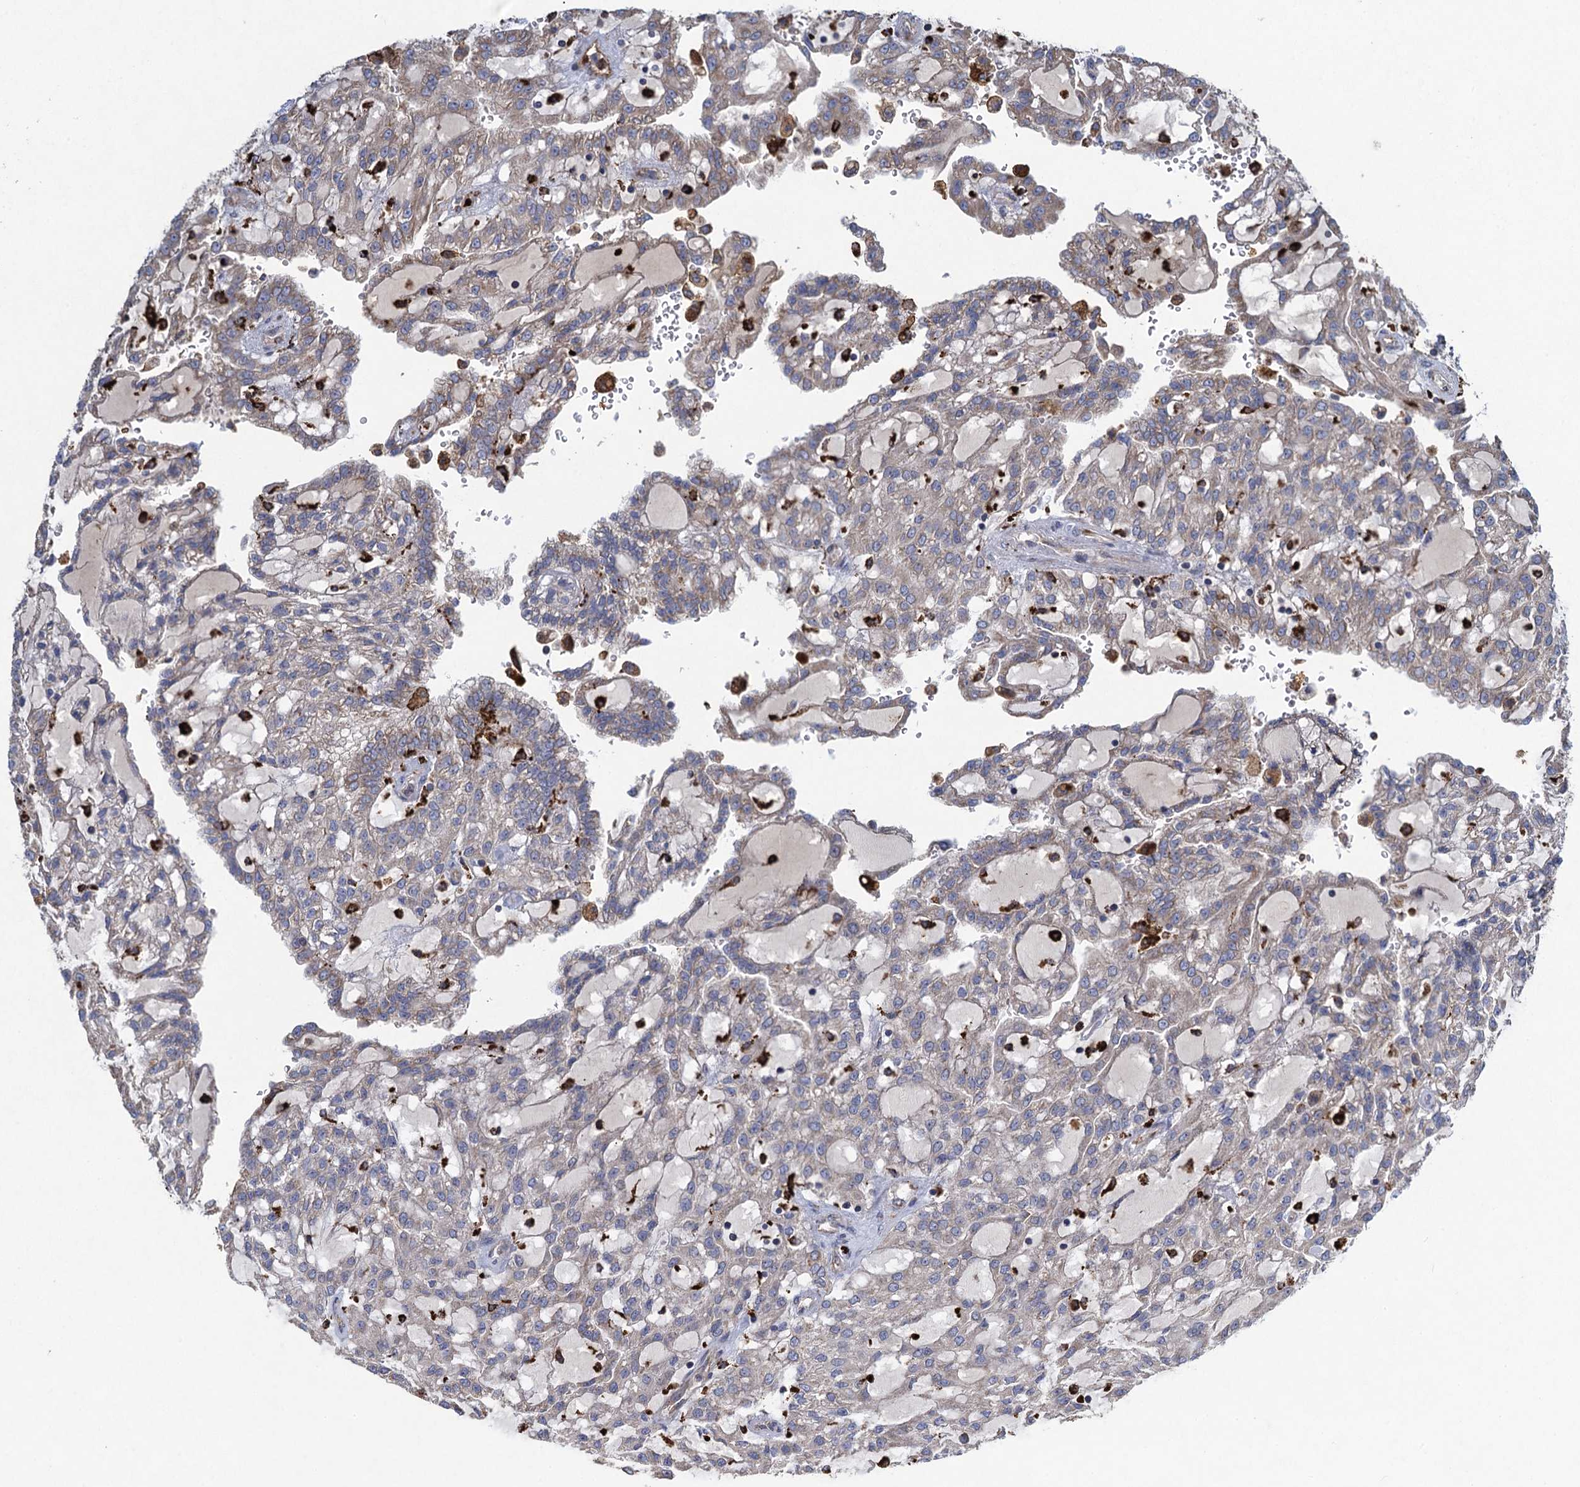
{"staining": {"intensity": "weak", "quantity": "25%-75%", "location": "cytoplasmic/membranous"}, "tissue": "renal cancer", "cell_type": "Tumor cells", "image_type": "cancer", "snomed": [{"axis": "morphology", "description": "Adenocarcinoma, NOS"}, {"axis": "topography", "description": "Kidney"}], "caption": "Renal cancer (adenocarcinoma) stained with a protein marker reveals weak staining in tumor cells.", "gene": "TXNDC11", "patient": {"sex": "male", "age": 63}}